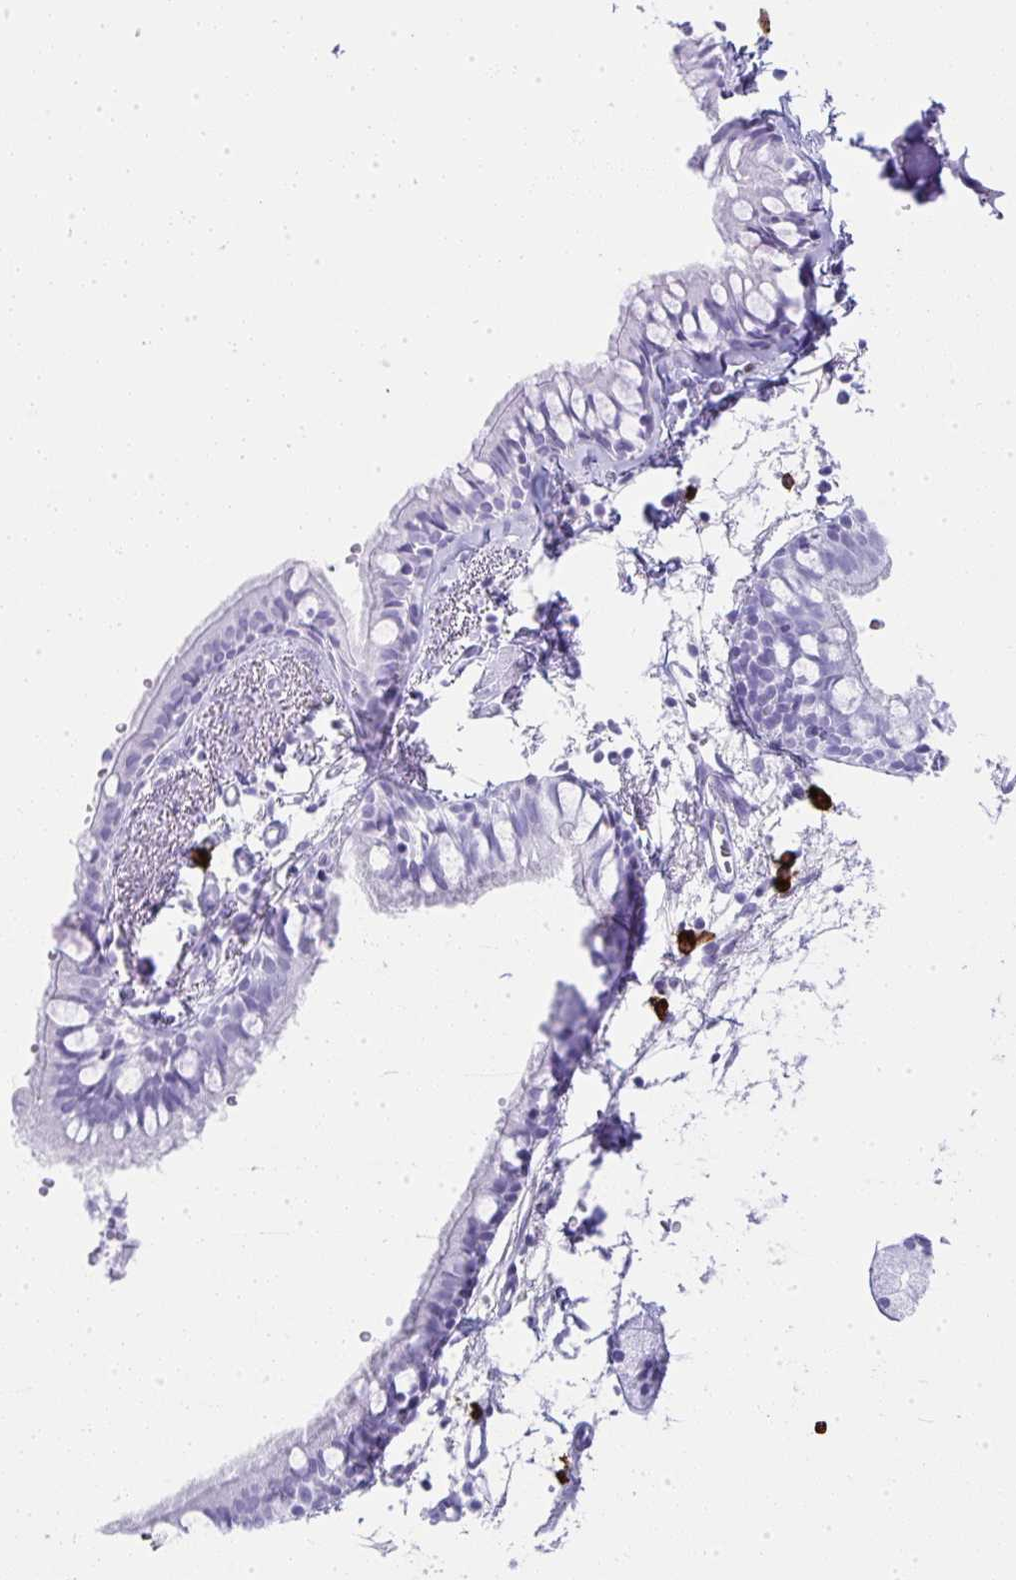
{"staining": {"intensity": "negative", "quantity": "none", "location": "none"}, "tissue": "bronchus", "cell_type": "Respiratory epithelial cells", "image_type": "normal", "snomed": [{"axis": "morphology", "description": "Normal tissue, NOS"}, {"axis": "topography", "description": "Cartilage tissue"}, {"axis": "topography", "description": "Bronchus"}, {"axis": "topography", "description": "Peripheral nerve tissue"}], "caption": "Human bronchus stained for a protein using immunohistochemistry reveals no positivity in respiratory epithelial cells.", "gene": "CDADC1", "patient": {"sex": "female", "age": 59}}